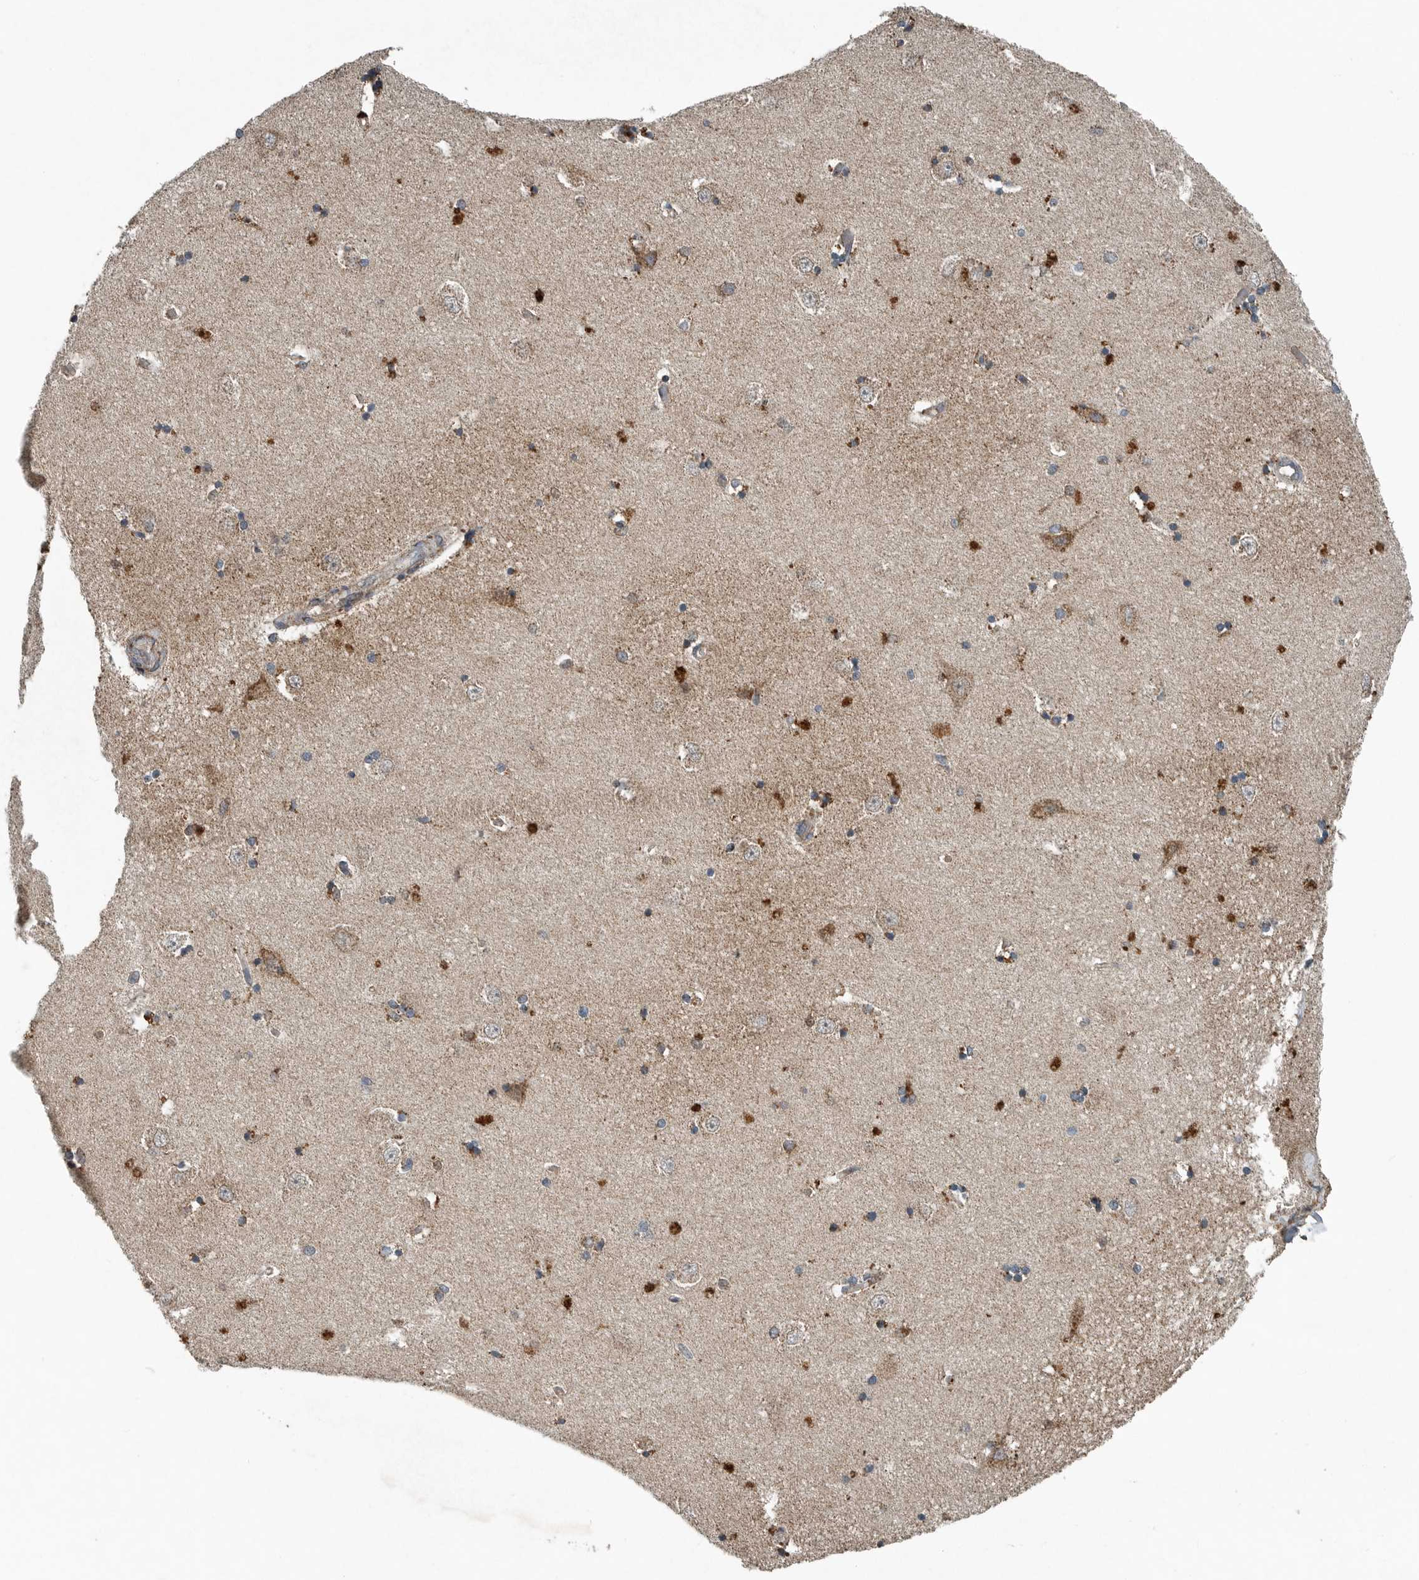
{"staining": {"intensity": "moderate", "quantity": "<25%", "location": "cytoplasmic/membranous"}, "tissue": "hippocampus", "cell_type": "Glial cells", "image_type": "normal", "snomed": [{"axis": "morphology", "description": "Normal tissue, NOS"}, {"axis": "topography", "description": "Hippocampus"}], "caption": "Glial cells exhibit low levels of moderate cytoplasmic/membranous expression in approximately <25% of cells in unremarkable hippocampus.", "gene": "IL6ST", "patient": {"sex": "male", "age": 45}}